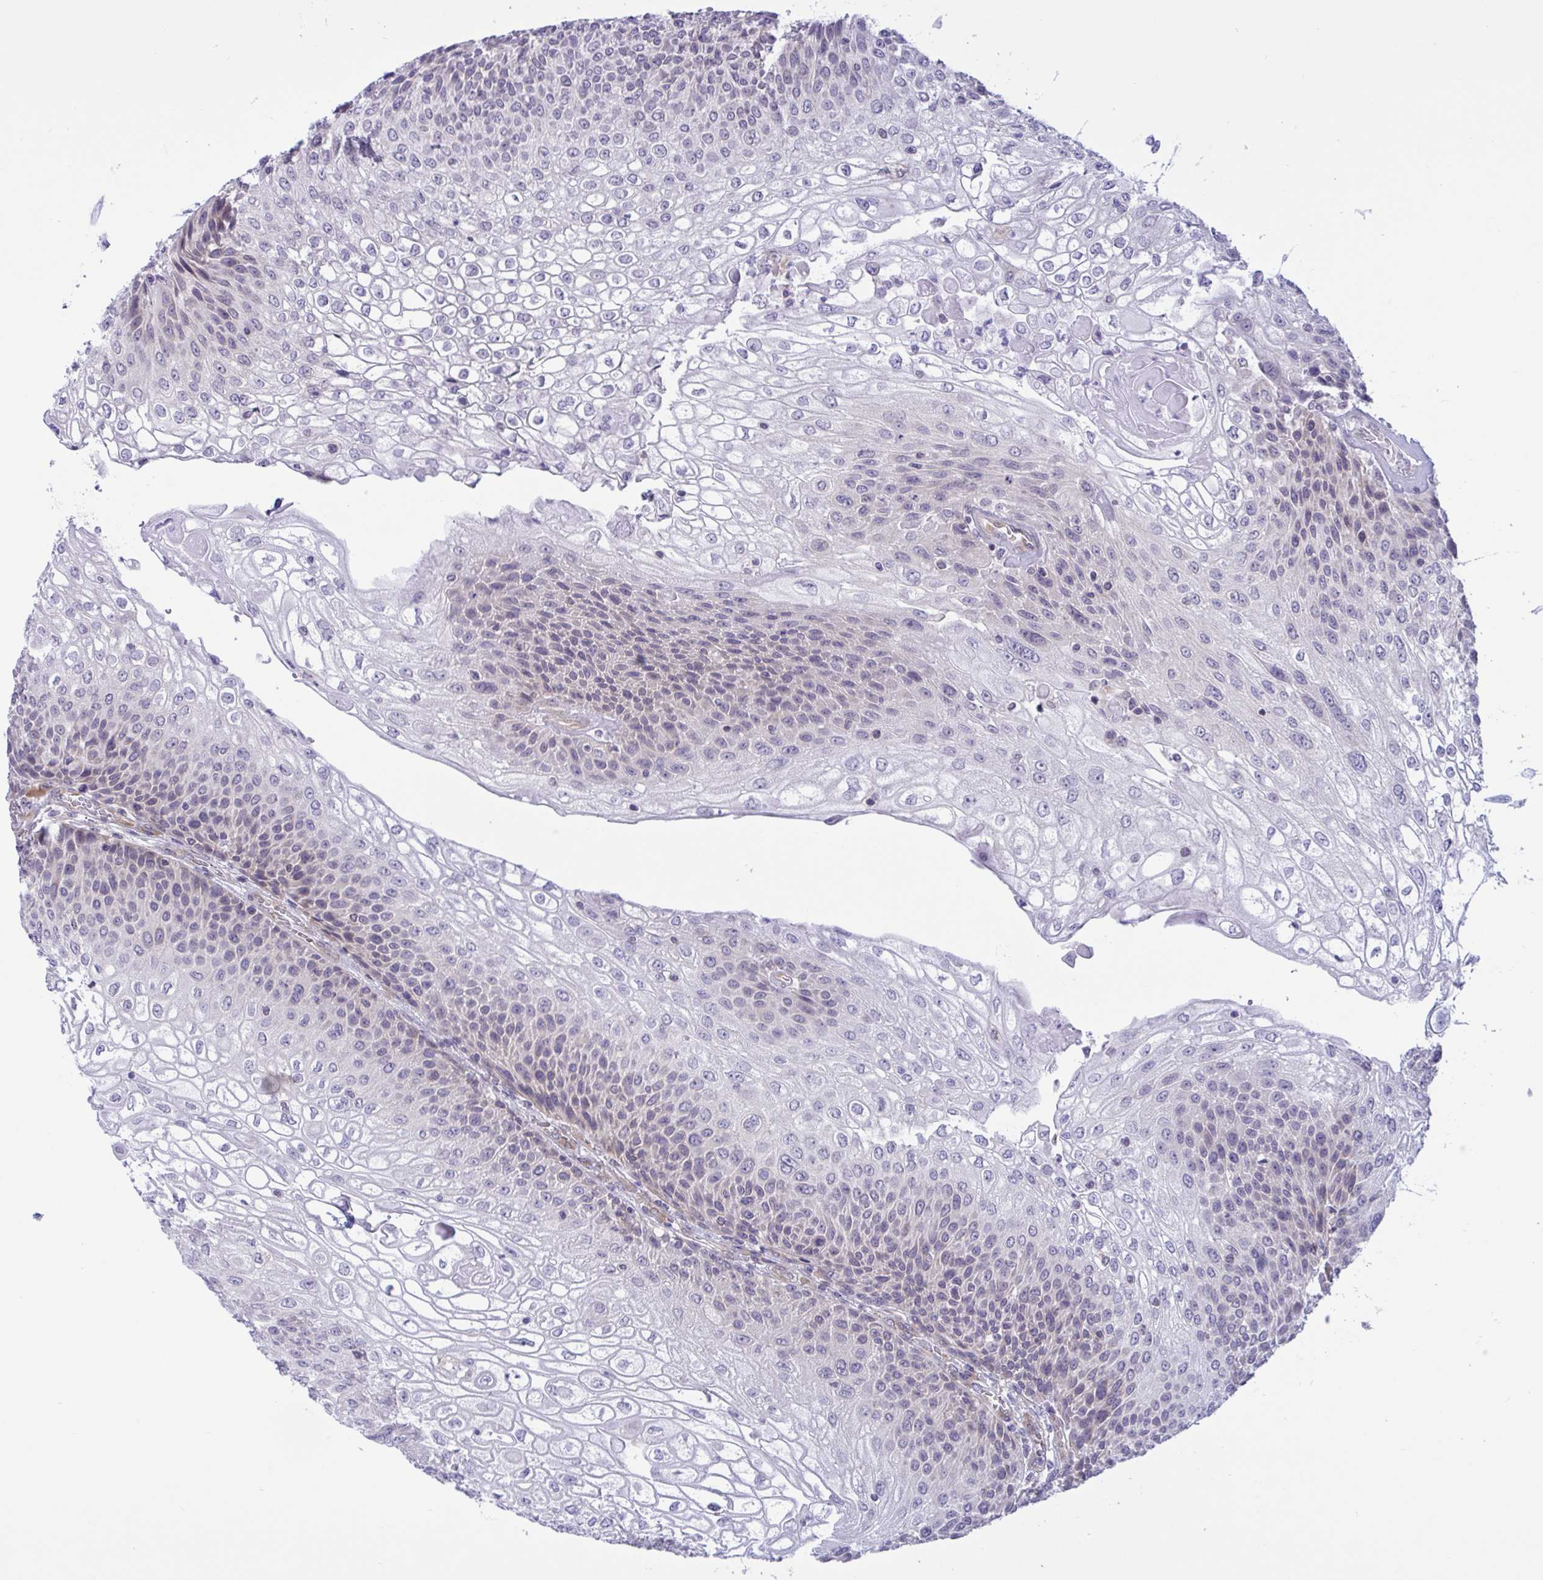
{"staining": {"intensity": "weak", "quantity": "<25%", "location": "cytoplasmic/membranous"}, "tissue": "urothelial cancer", "cell_type": "Tumor cells", "image_type": "cancer", "snomed": [{"axis": "morphology", "description": "Urothelial carcinoma, High grade"}, {"axis": "topography", "description": "Urinary bladder"}], "caption": "This is an immunohistochemistry histopathology image of human urothelial carcinoma (high-grade). There is no expression in tumor cells.", "gene": "CAMLG", "patient": {"sex": "female", "age": 70}}